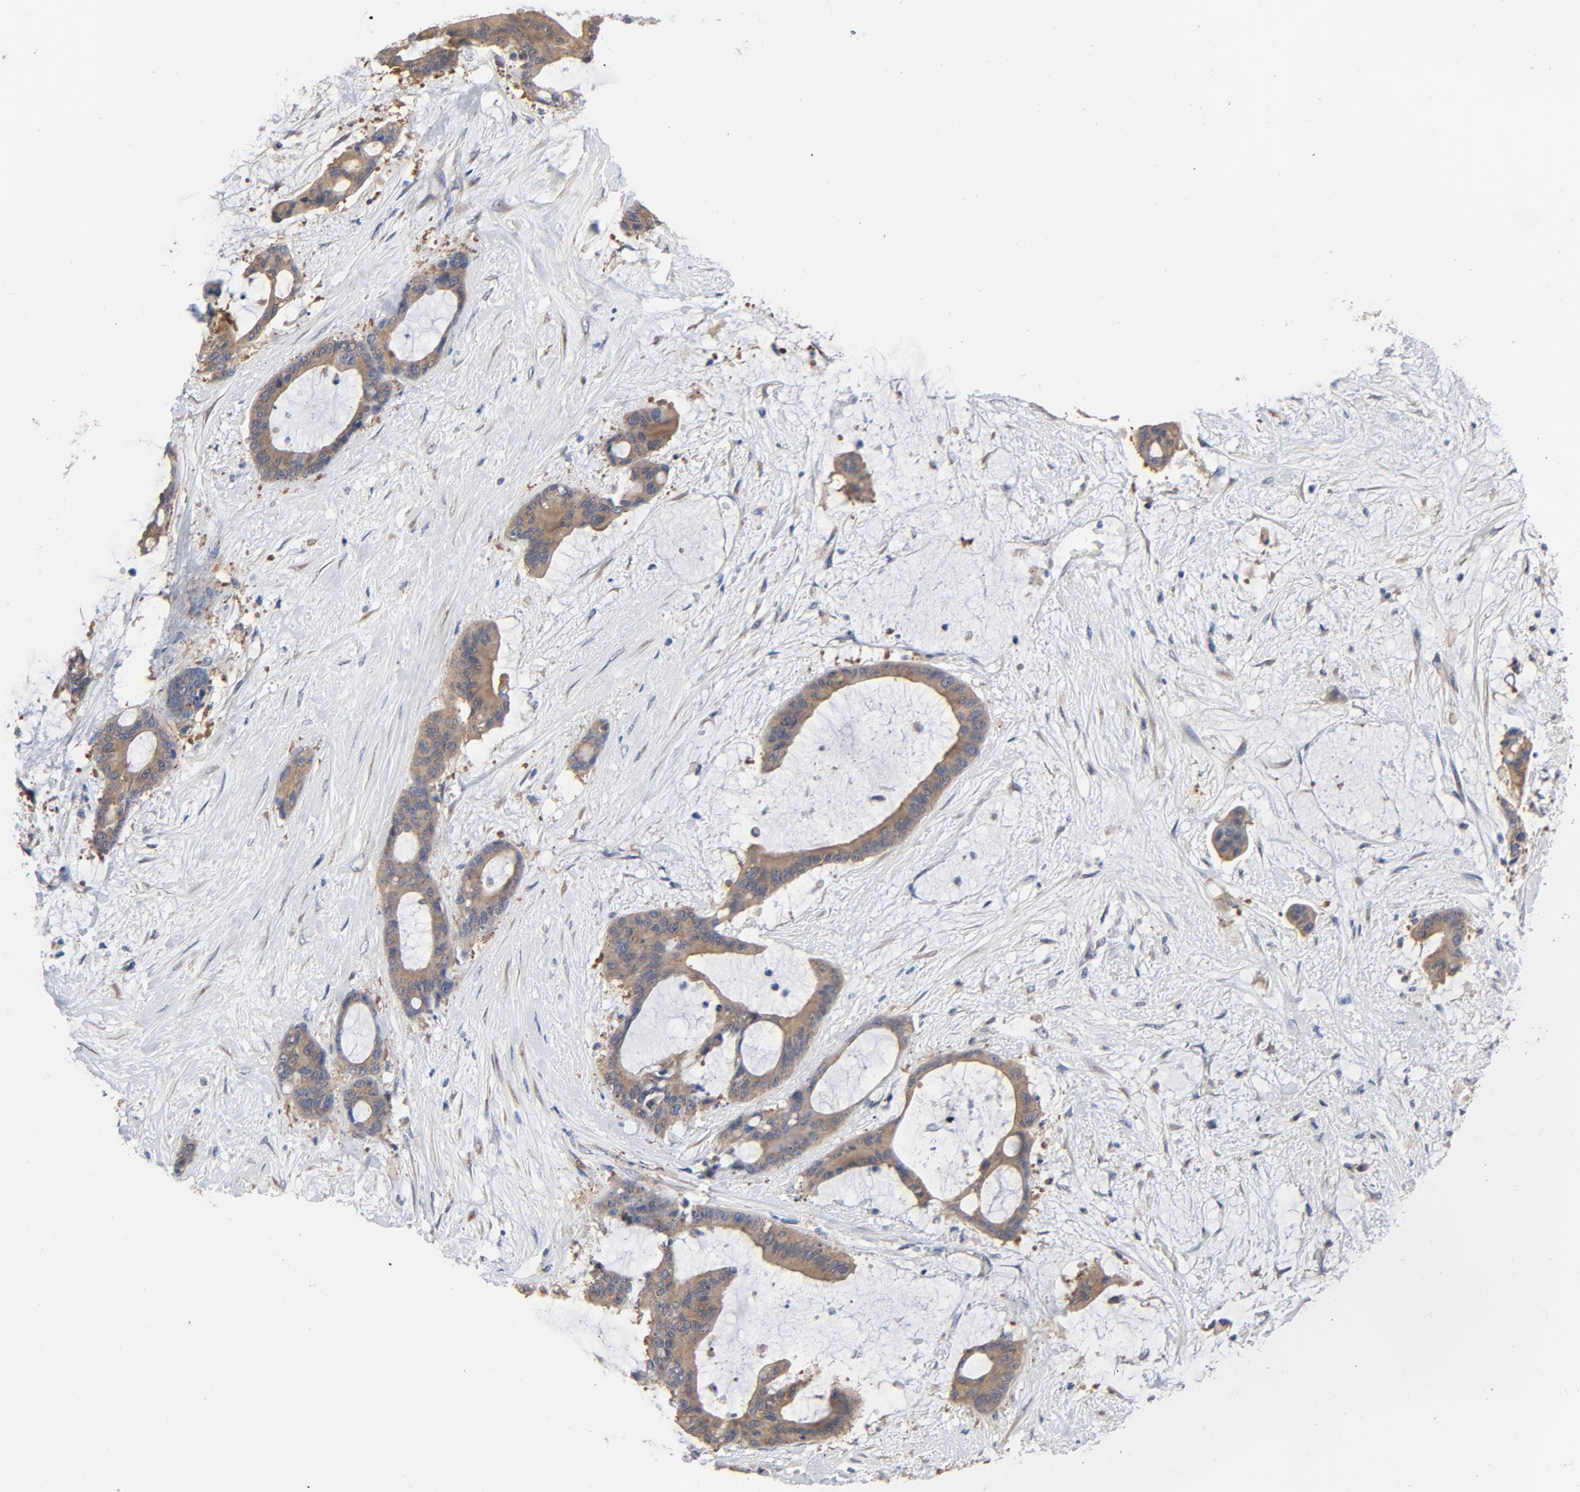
{"staining": {"intensity": "moderate", "quantity": ">75%", "location": "cytoplasmic/membranous"}, "tissue": "liver cancer", "cell_type": "Tumor cells", "image_type": "cancer", "snomed": [{"axis": "morphology", "description": "Cholangiocarcinoma"}, {"axis": "topography", "description": "Liver"}], "caption": "Moderate cytoplasmic/membranous positivity is present in about >75% of tumor cells in cholangiocarcinoma (liver). (Brightfield microscopy of DAB IHC at high magnification).", "gene": "DYNLT3", "patient": {"sex": "female", "age": 73}}